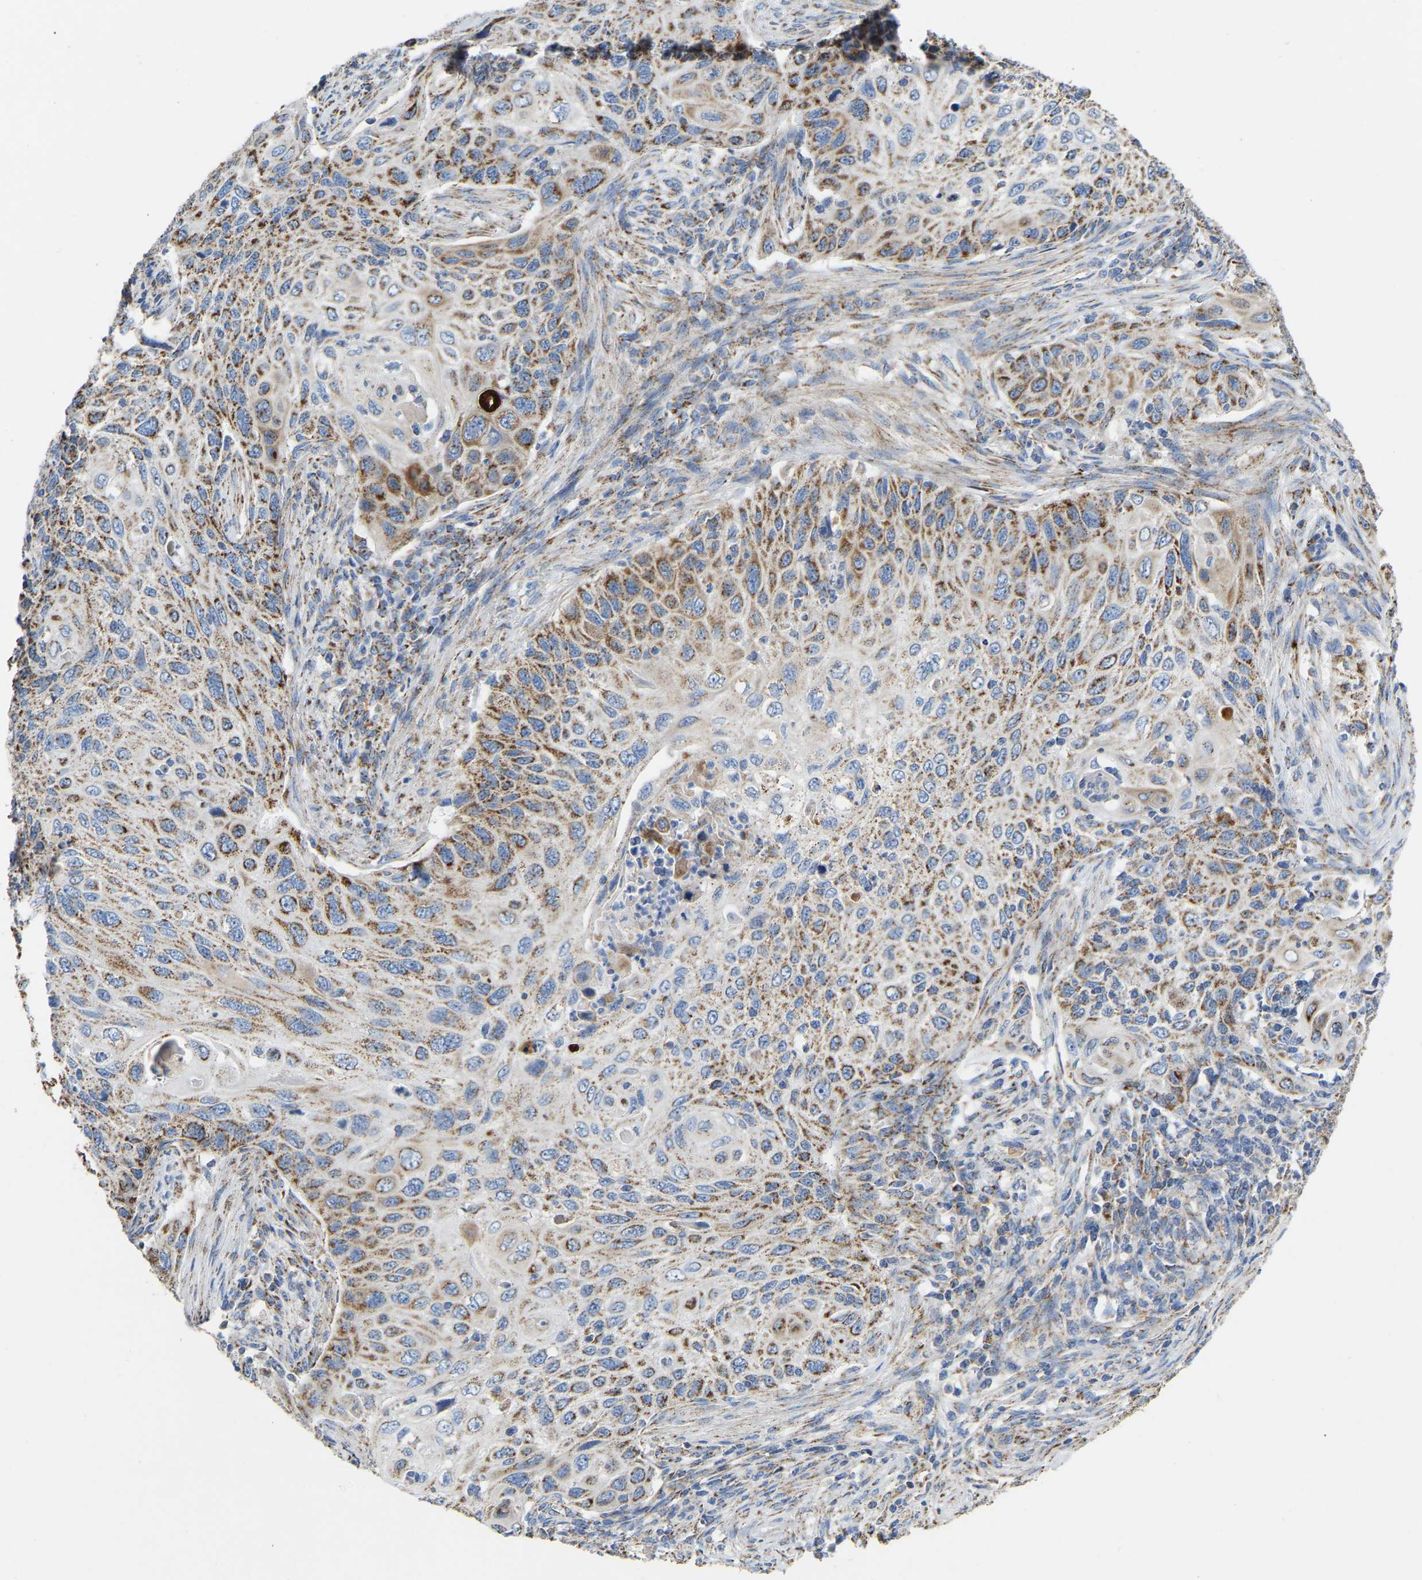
{"staining": {"intensity": "moderate", "quantity": ">75%", "location": "cytoplasmic/membranous"}, "tissue": "cervical cancer", "cell_type": "Tumor cells", "image_type": "cancer", "snomed": [{"axis": "morphology", "description": "Squamous cell carcinoma, NOS"}, {"axis": "topography", "description": "Cervix"}], "caption": "IHC of squamous cell carcinoma (cervical) displays medium levels of moderate cytoplasmic/membranous expression in about >75% of tumor cells. (Brightfield microscopy of DAB IHC at high magnification).", "gene": "HIBADH", "patient": {"sex": "female", "age": 70}}